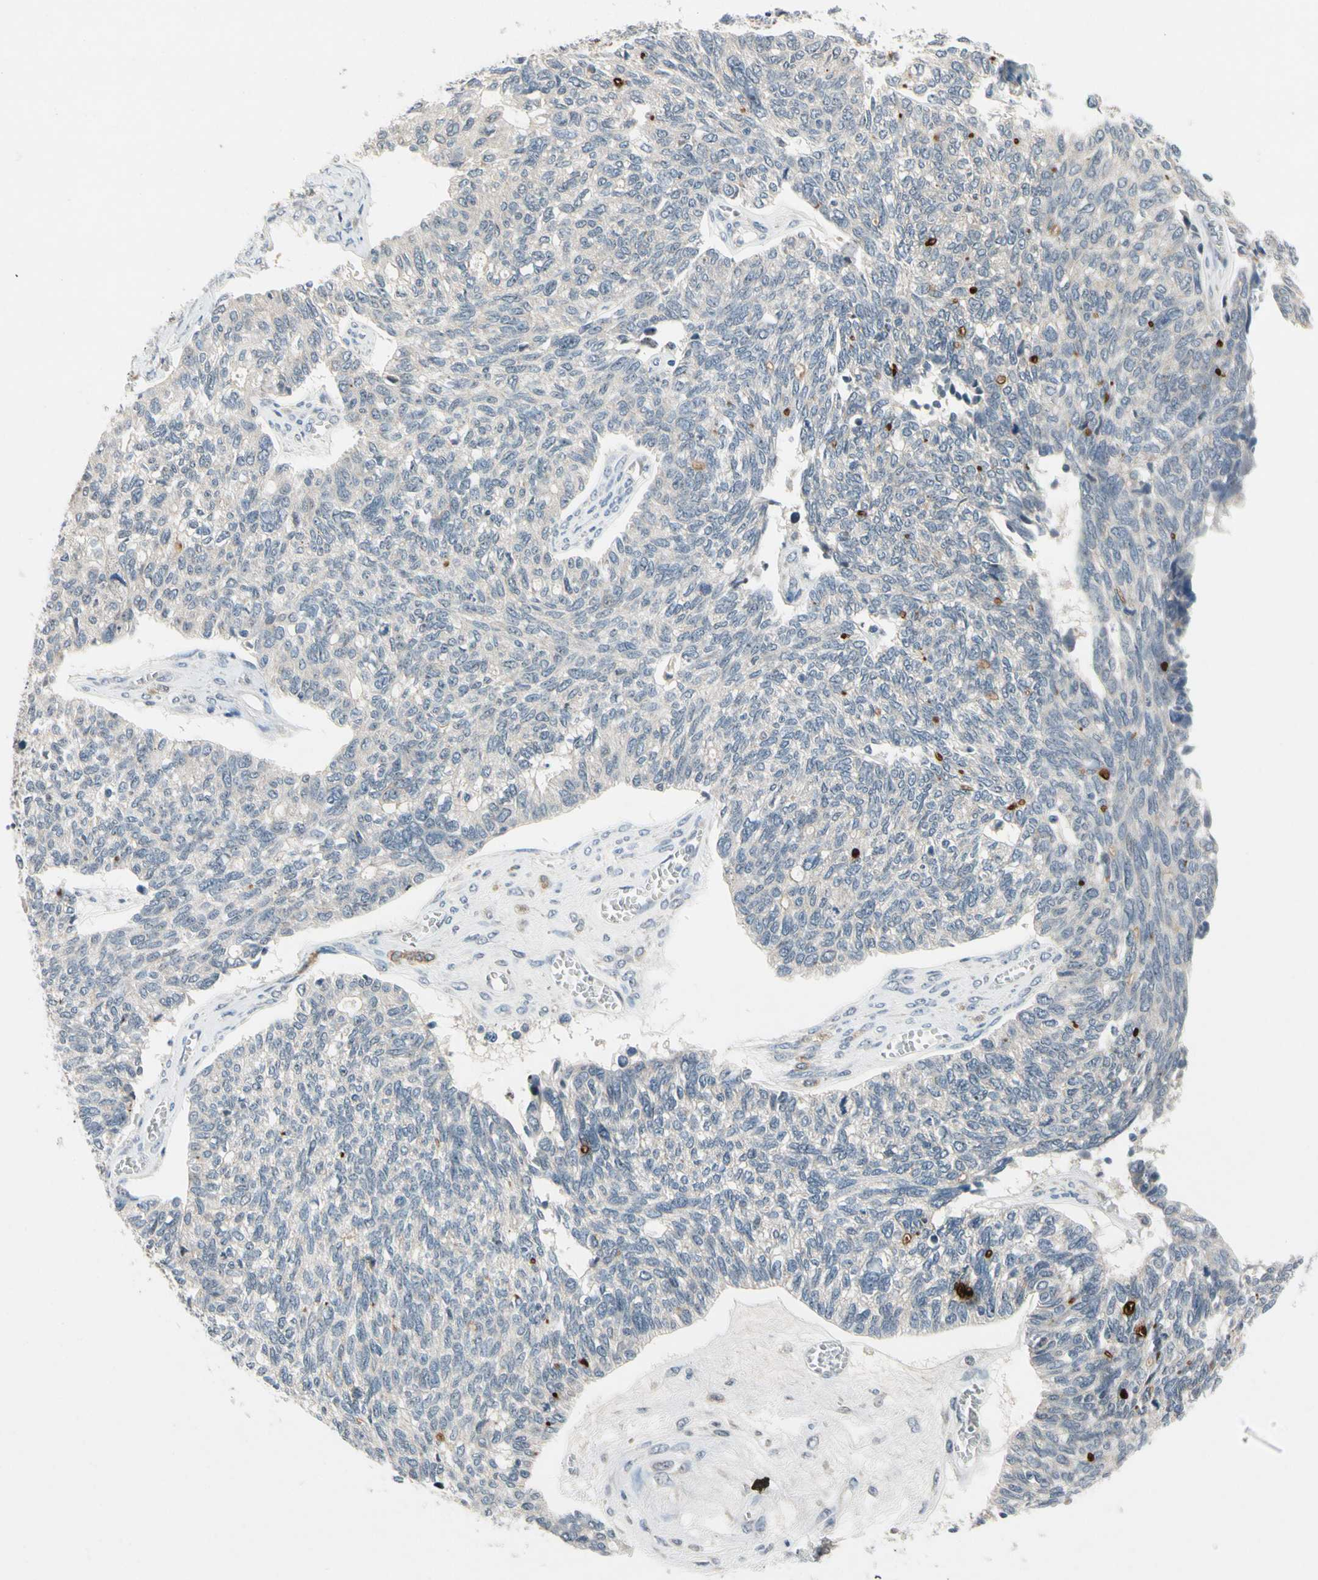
{"staining": {"intensity": "negative", "quantity": "none", "location": "none"}, "tissue": "ovarian cancer", "cell_type": "Tumor cells", "image_type": "cancer", "snomed": [{"axis": "morphology", "description": "Cystadenocarcinoma, serous, NOS"}, {"axis": "topography", "description": "Ovary"}], "caption": "This is an immunohistochemistry (IHC) image of human ovarian serous cystadenocarcinoma. There is no staining in tumor cells.", "gene": "SLC27A6", "patient": {"sex": "female", "age": 79}}